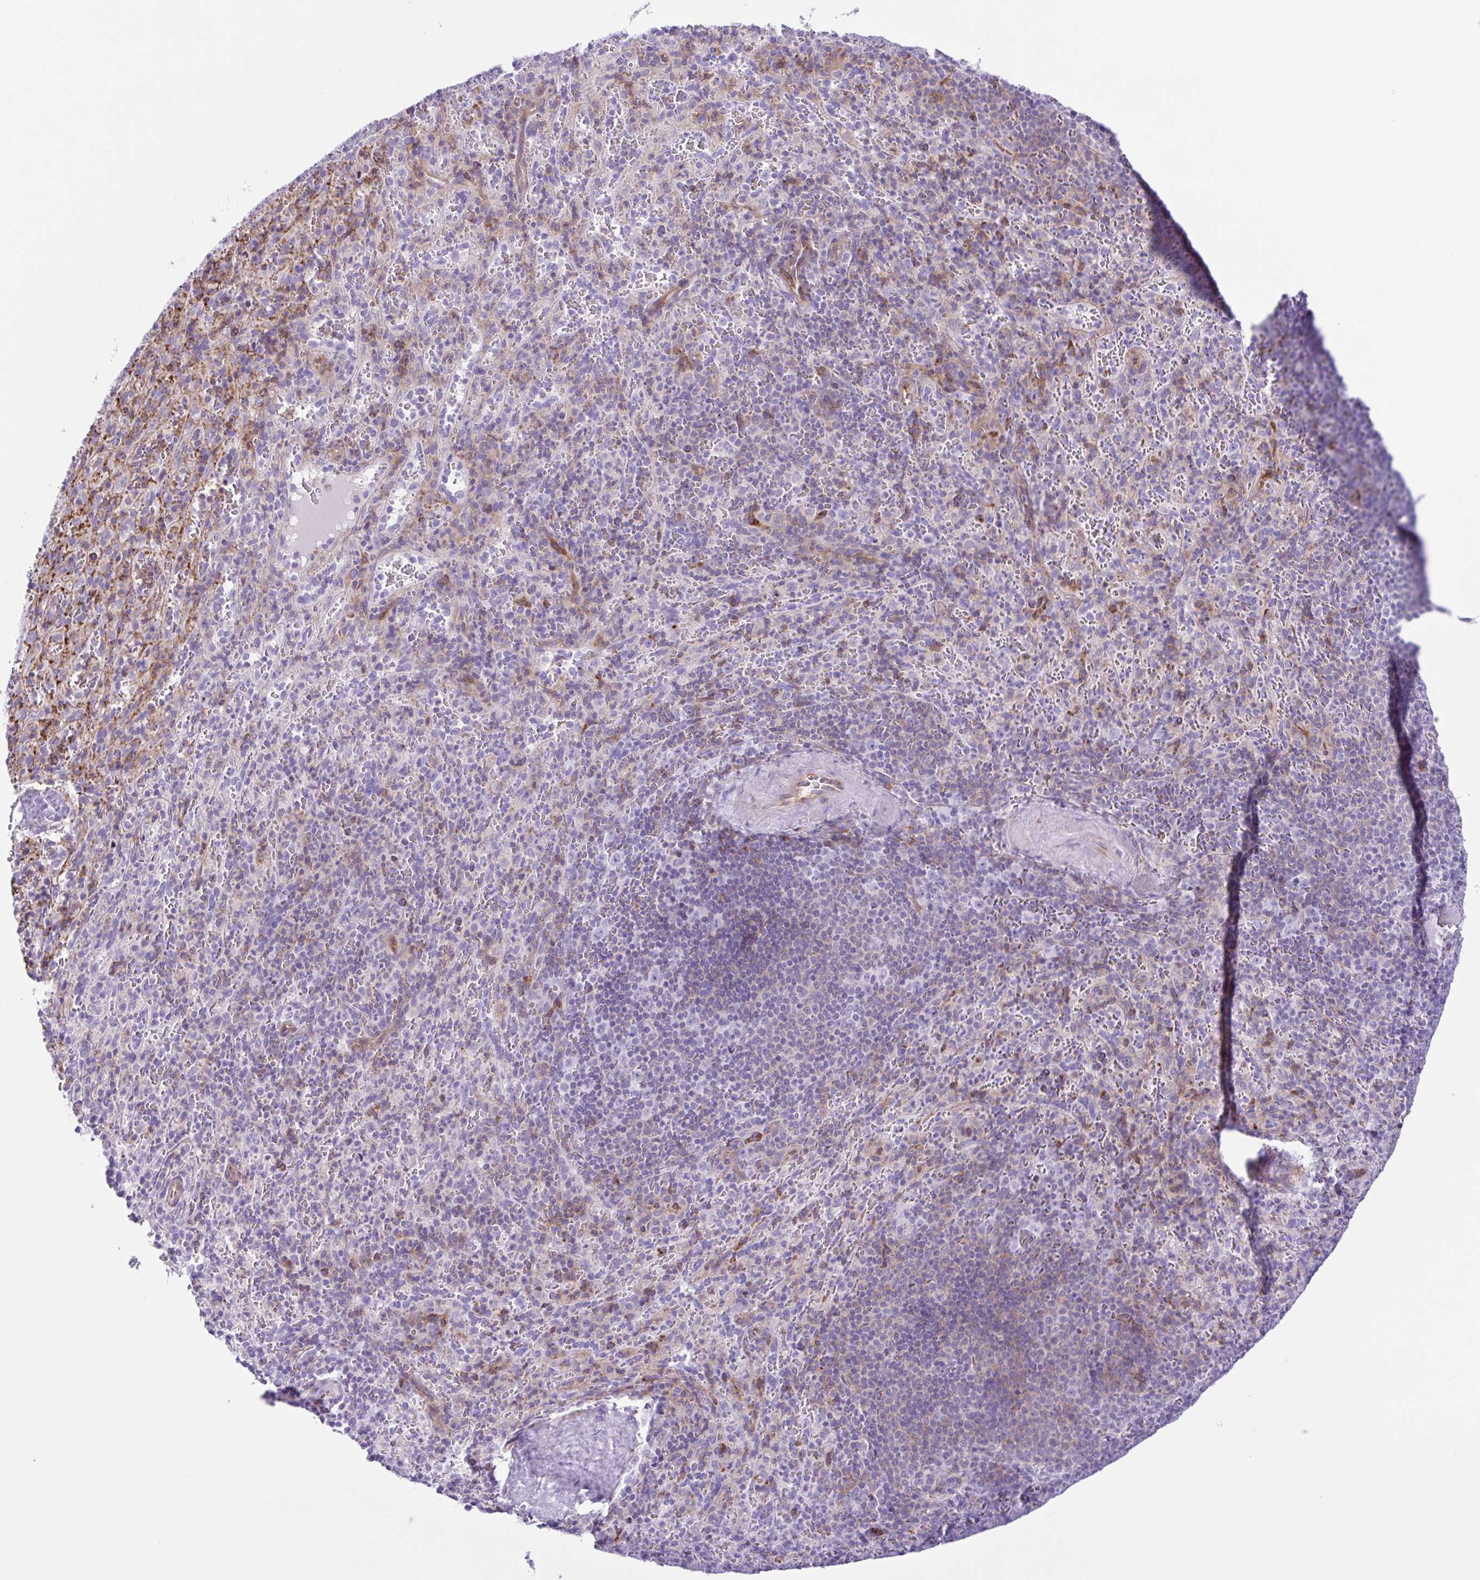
{"staining": {"intensity": "negative", "quantity": "none", "location": "none"}, "tissue": "spleen", "cell_type": "Cells in red pulp", "image_type": "normal", "snomed": [{"axis": "morphology", "description": "Normal tissue, NOS"}, {"axis": "topography", "description": "Spleen"}], "caption": "This is an IHC micrograph of normal spleen. There is no expression in cells in red pulp.", "gene": "FLT1", "patient": {"sex": "male", "age": 57}}